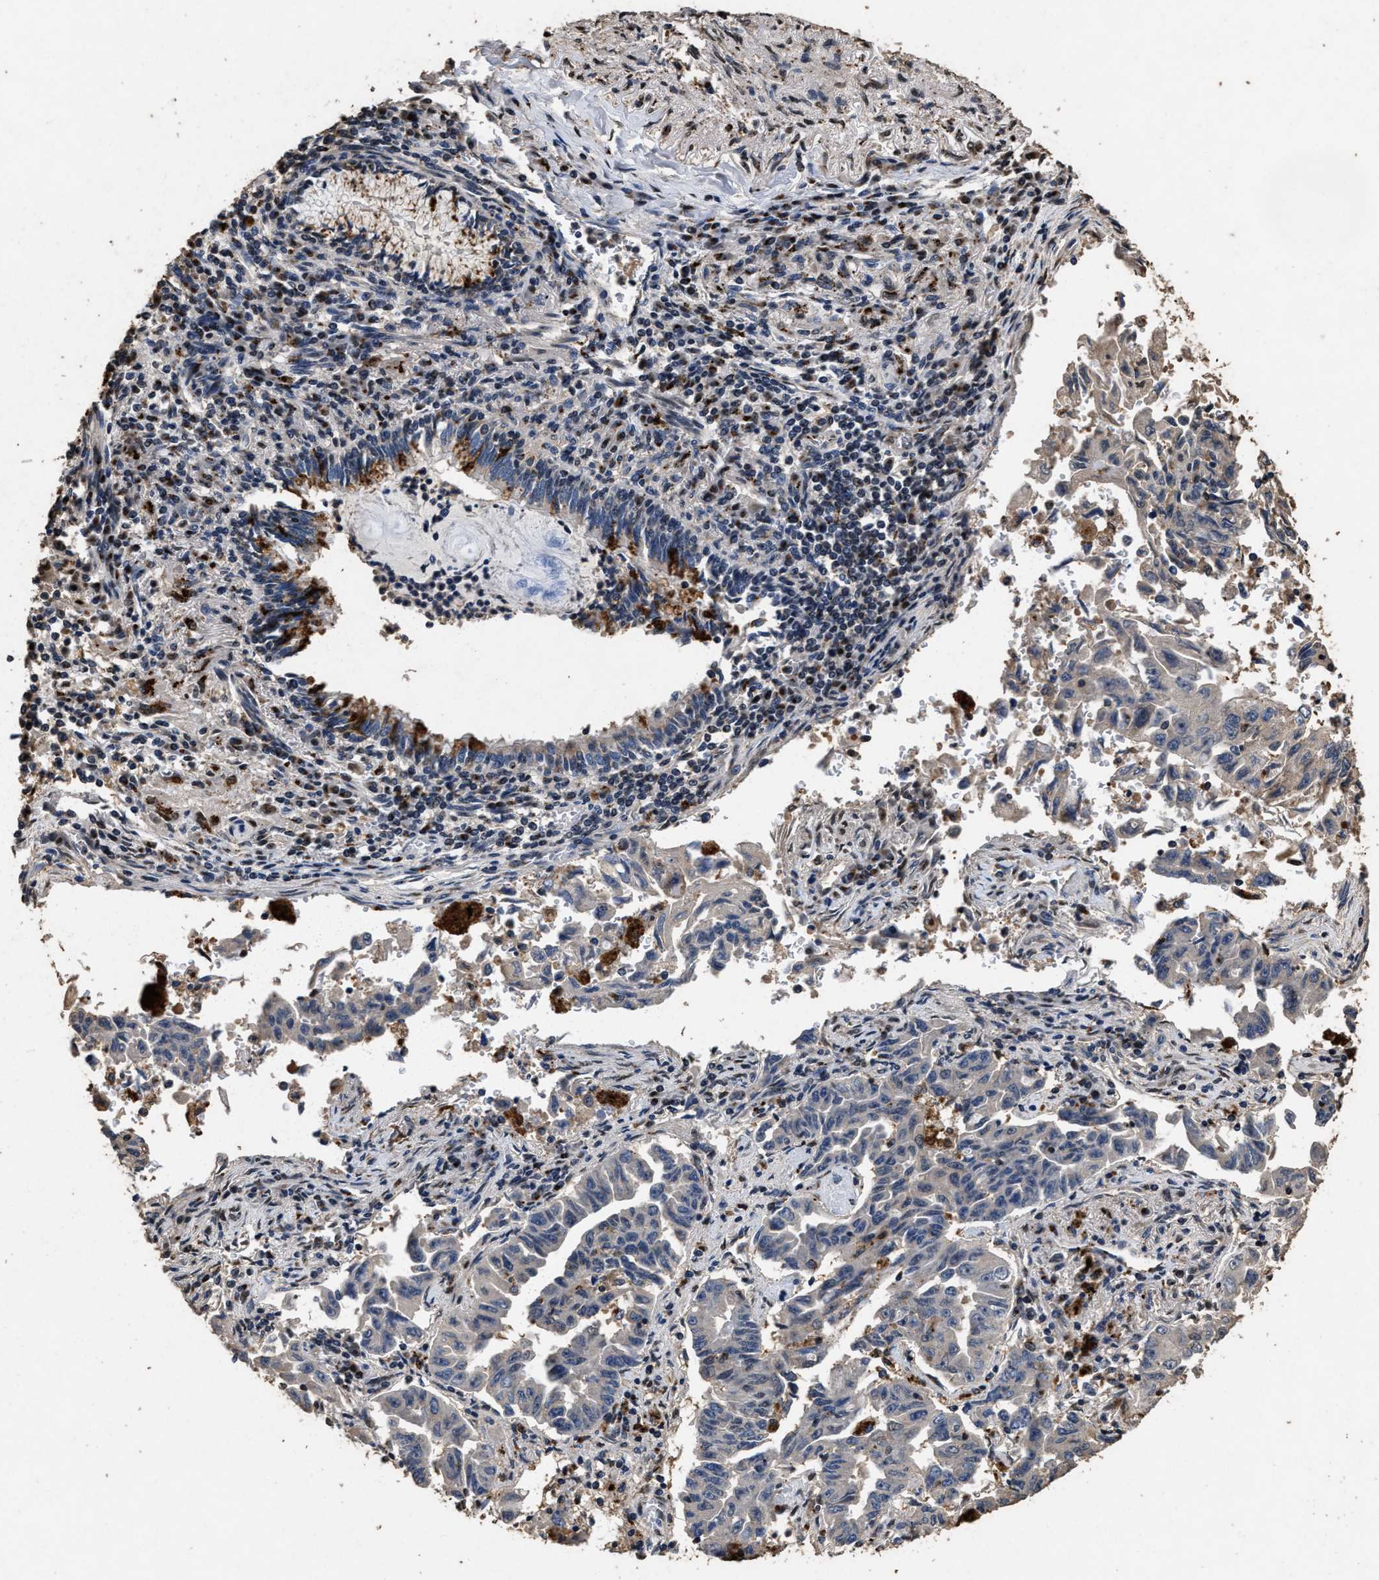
{"staining": {"intensity": "negative", "quantity": "none", "location": "none"}, "tissue": "lung cancer", "cell_type": "Tumor cells", "image_type": "cancer", "snomed": [{"axis": "morphology", "description": "Adenocarcinoma, NOS"}, {"axis": "topography", "description": "Lung"}], "caption": "Immunohistochemistry of lung adenocarcinoma exhibits no expression in tumor cells.", "gene": "TPST2", "patient": {"sex": "female", "age": 51}}